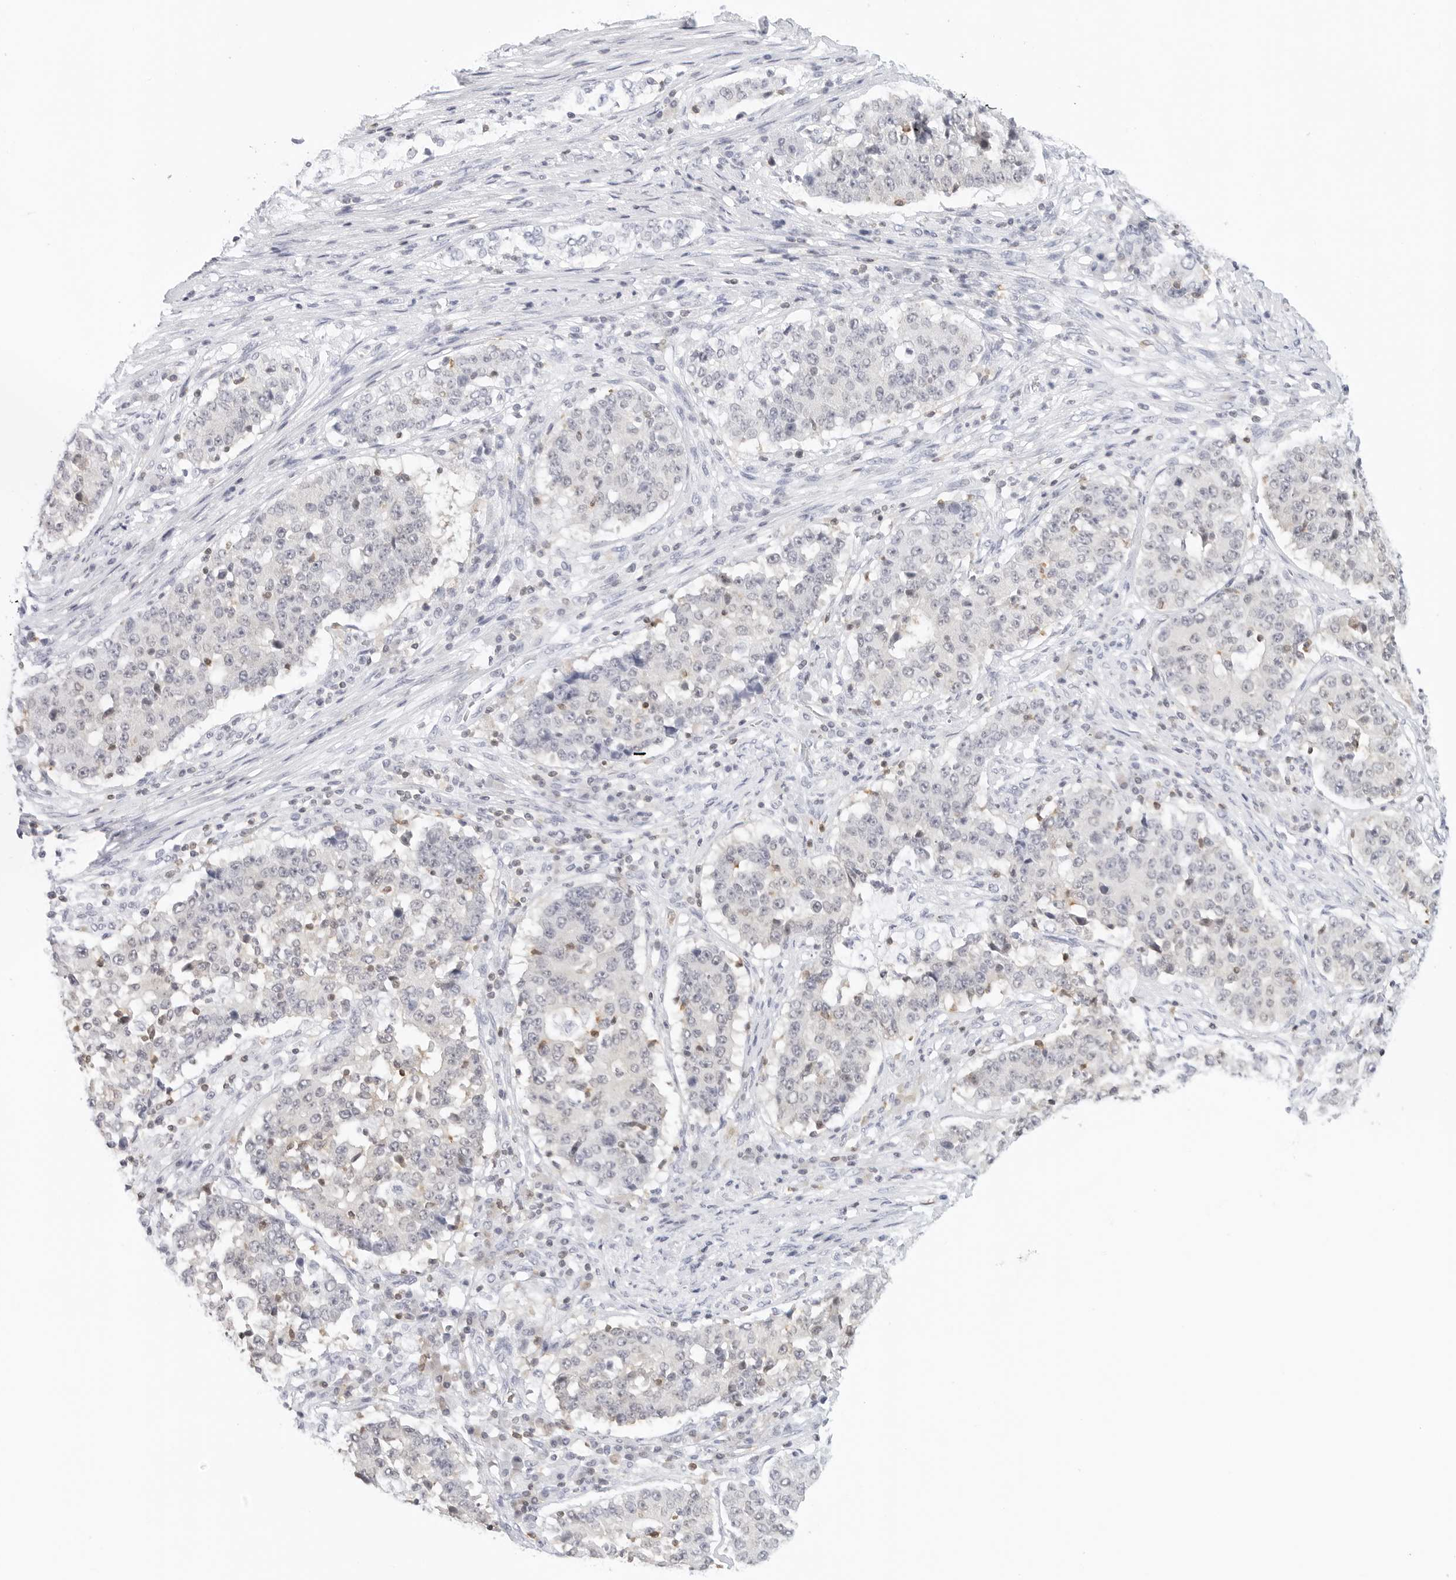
{"staining": {"intensity": "negative", "quantity": "none", "location": "none"}, "tissue": "stomach cancer", "cell_type": "Tumor cells", "image_type": "cancer", "snomed": [{"axis": "morphology", "description": "Adenocarcinoma, NOS"}, {"axis": "topography", "description": "Stomach"}], "caption": "There is no significant expression in tumor cells of stomach cancer. Brightfield microscopy of immunohistochemistry (IHC) stained with DAB (3,3'-diaminobenzidine) (brown) and hematoxylin (blue), captured at high magnification.", "gene": "SLC9A3R1", "patient": {"sex": "male", "age": 59}}